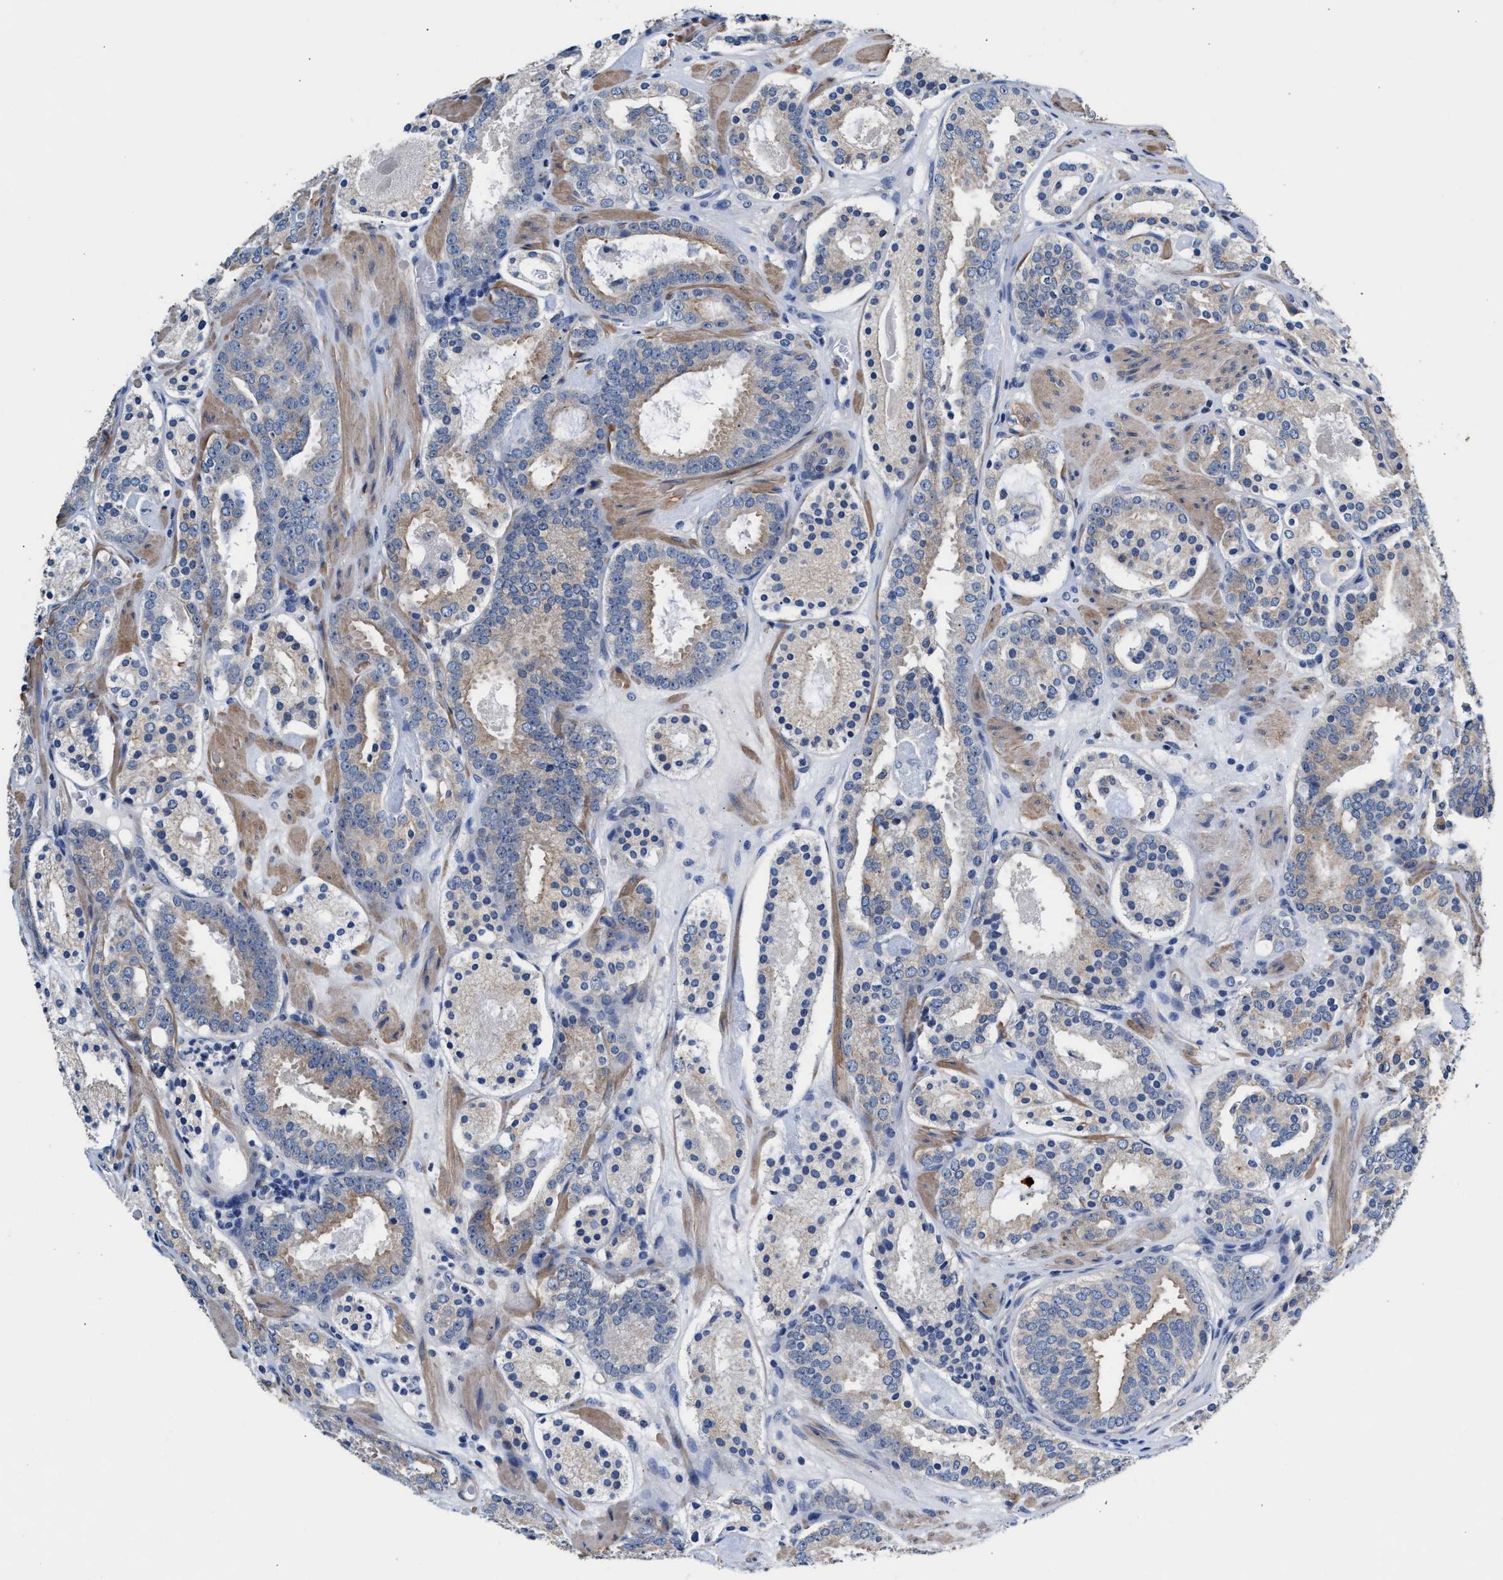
{"staining": {"intensity": "weak", "quantity": ">75%", "location": "cytoplasmic/membranous"}, "tissue": "prostate cancer", "cell_type": "Tumor cells", "image_type": "cancer", "snomed": [{"axis": "morphology", "description": "Adenocarcinoma, Low grade"}, {"axis": "topography", "description": "Prostate"}], "caption": "High-power microscopy captured an immunohistochemistry histopathology image of prostate cancer, revealing weak cytoplasmic/membranous expression in approximately >75% of tumor cells. (brown staining indicates protein expression, while blue staining denotes nuclei).", "gene": "MYH3", "patient": {"sex": "male", "age": 69}}